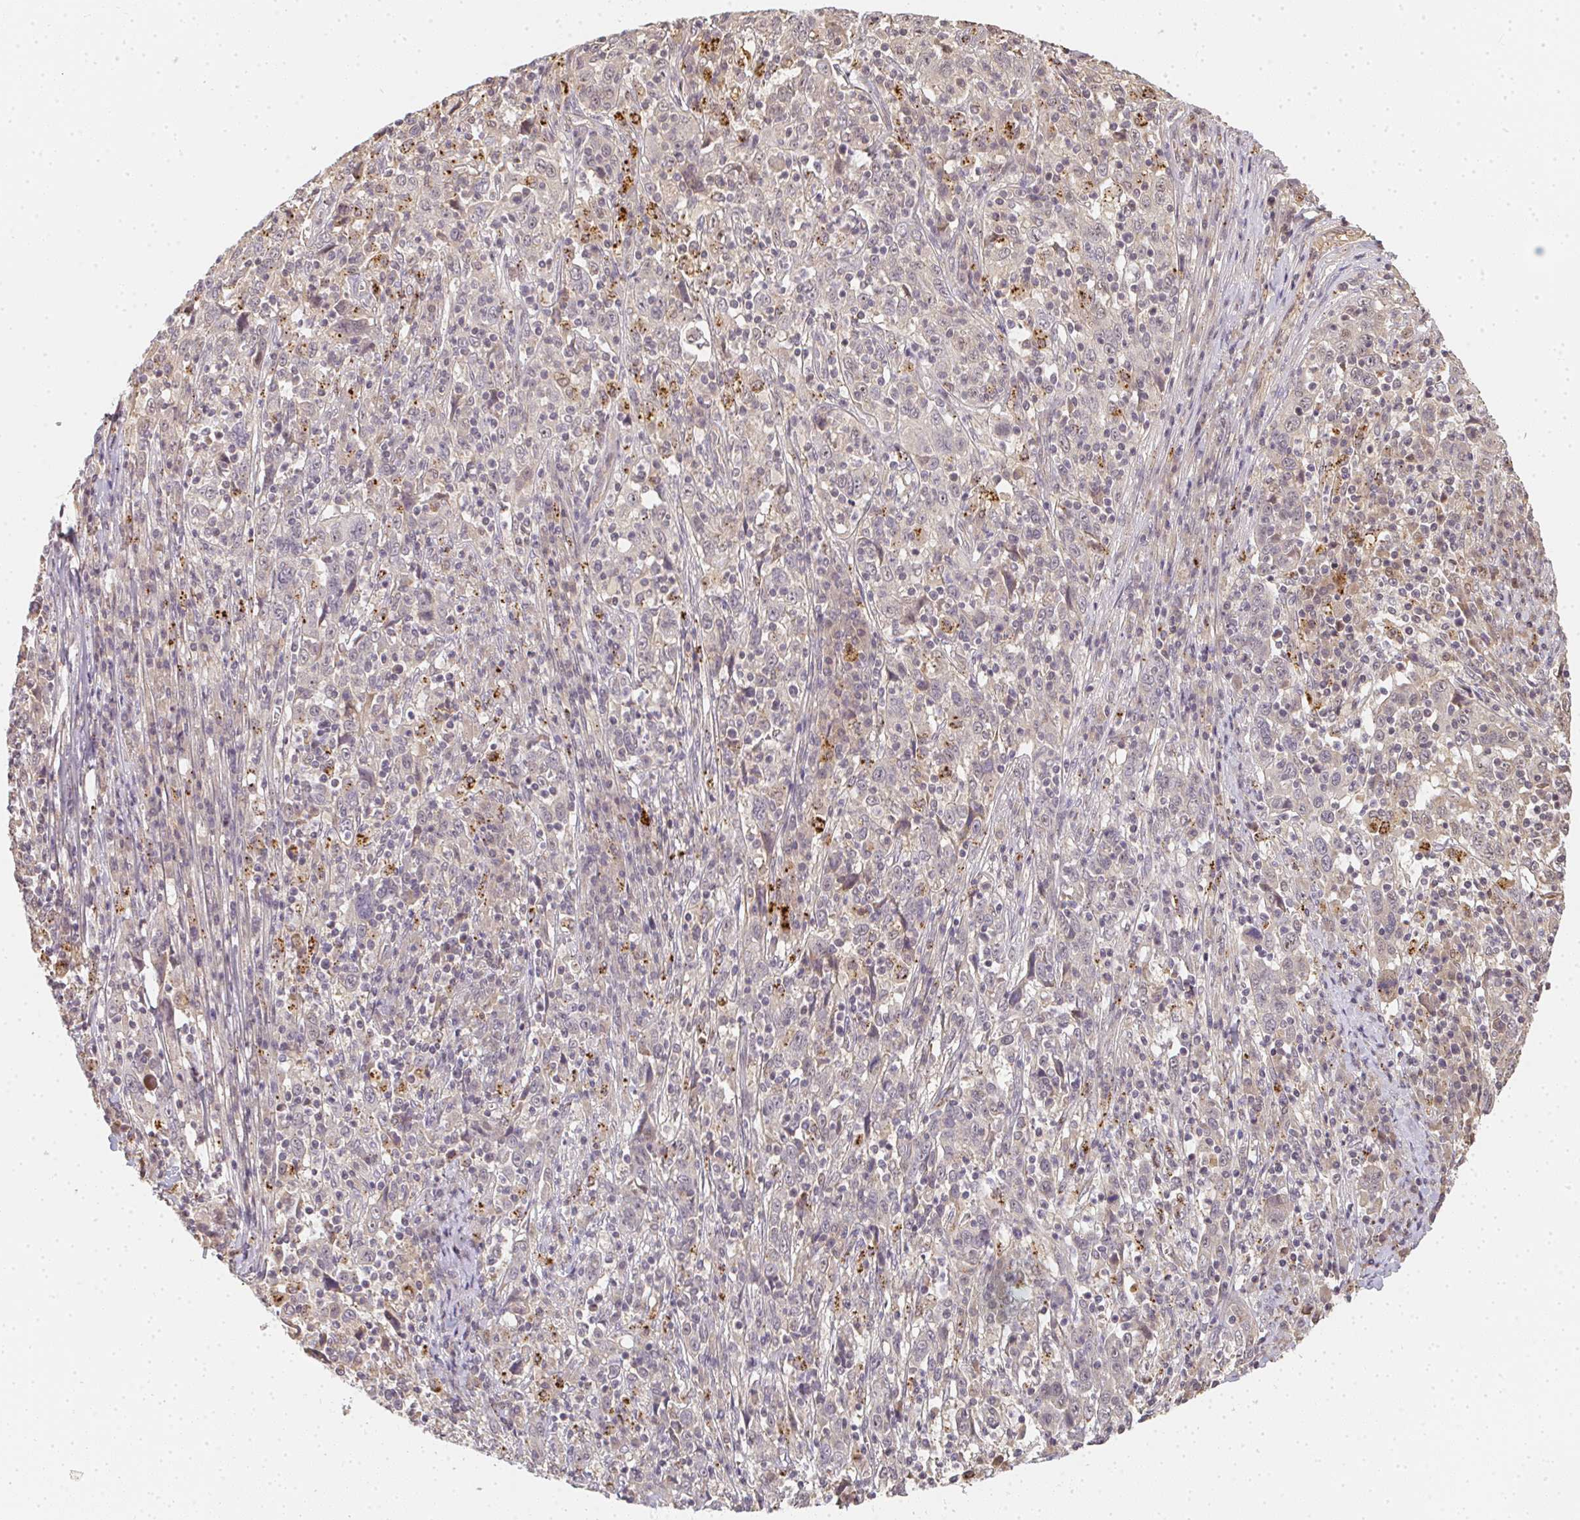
{"staining": {"intensity": "negative", "quantity": "none", "location": "none"}, "tissue": "cervical cancer", "cell_type": "Tumor cells", "image_type": "cancer", "snomed": [{"axis": "morphology", "description": "Squamous cell carcinoma, NOS"}, {"axis": "topography", "description": "Cervix"}], "caption": "Cervical cancer stained for a protein using IHC reveals no expression tumor cells.", "gene": "SLC35B3", "patient": {"sex": "female", "age": 46}}